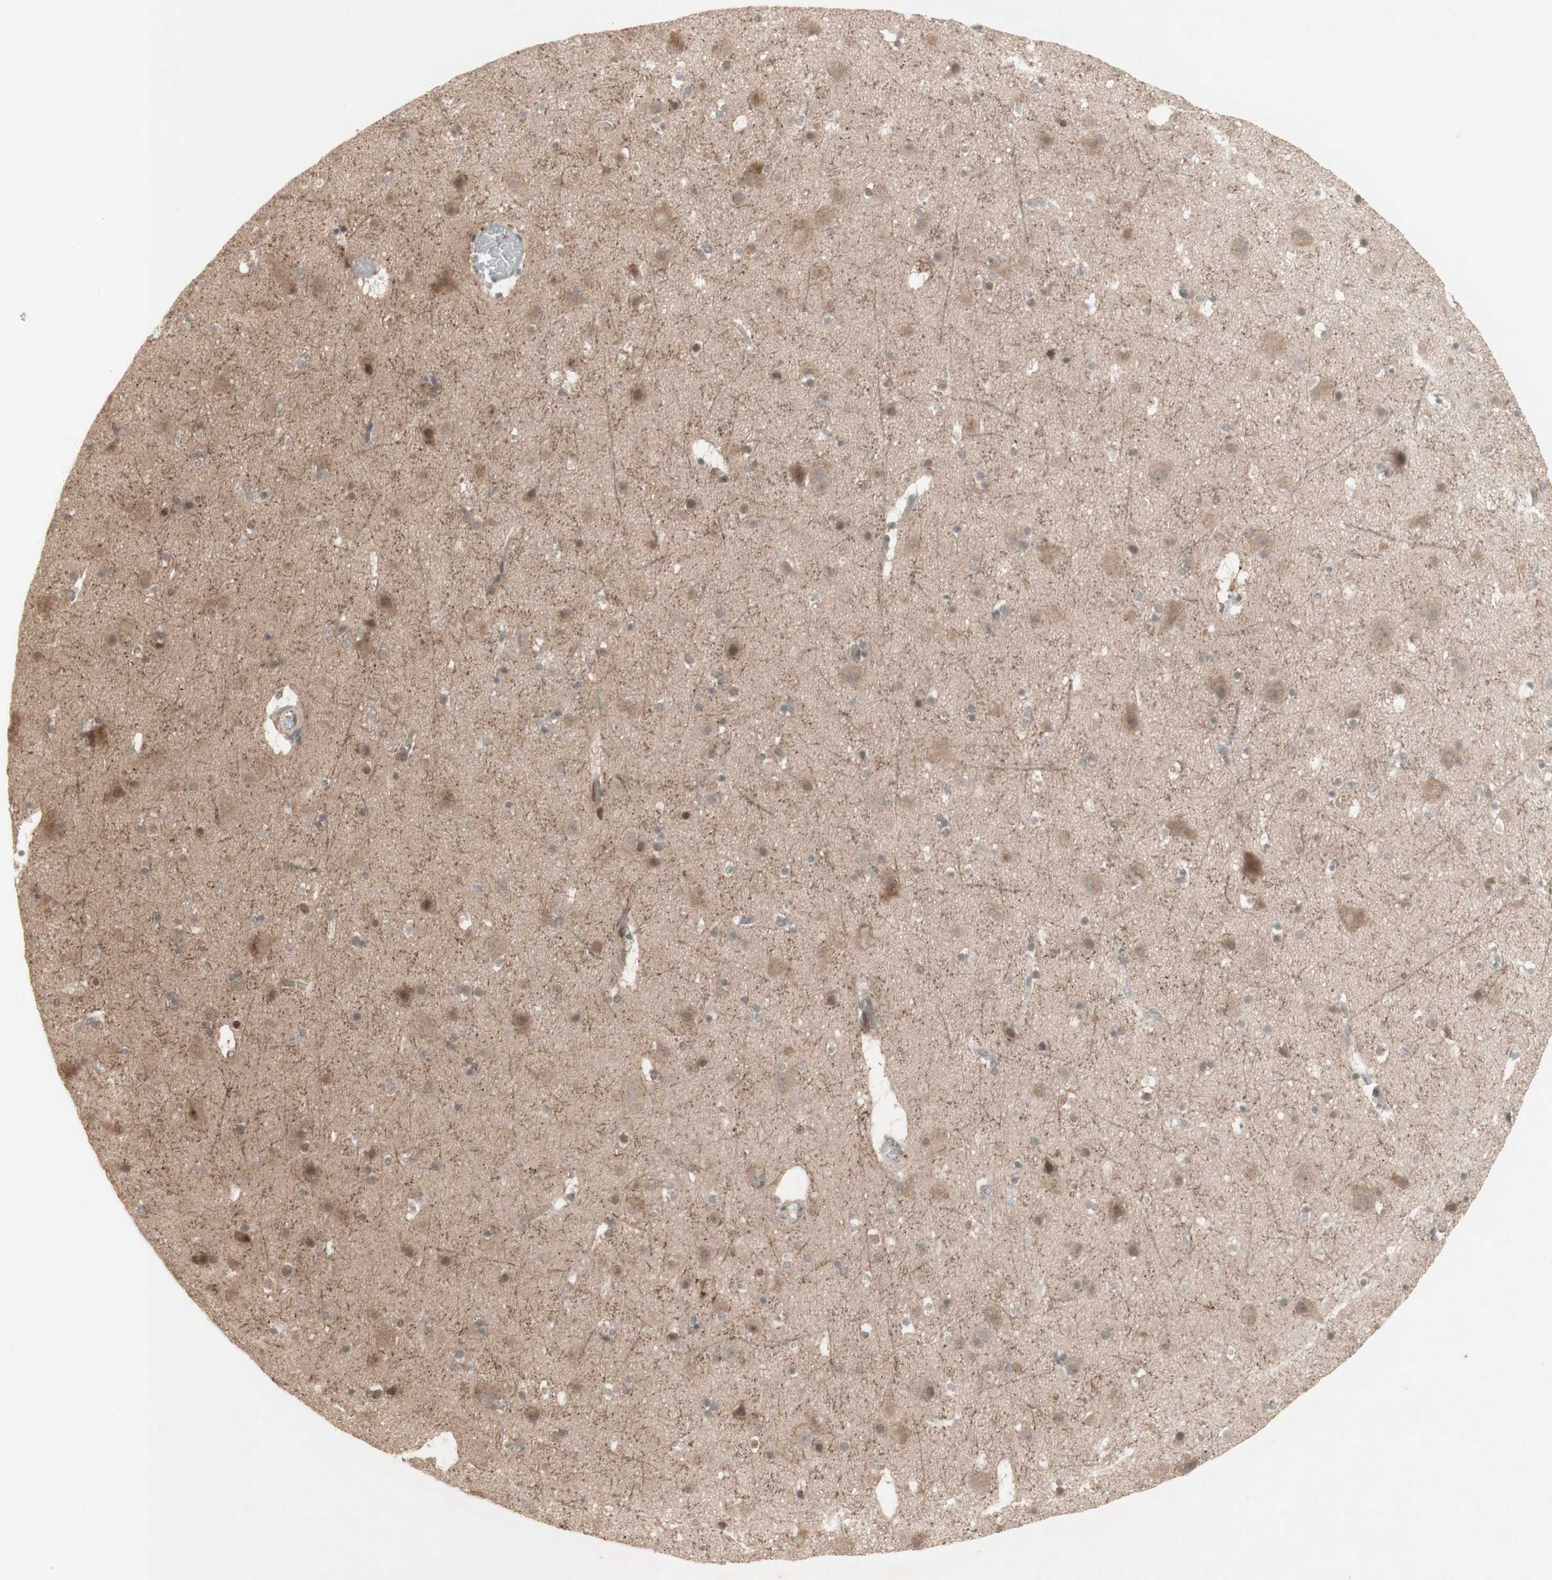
{"staining": {"intensity": "weak", "quantity": "<25%", "location": "cytoplasmic/membranous"}, "tissue": "cerebral cortex", "cell_type": "Endothelial cells", "image_type": "normal", "snomed": [{"axis": "morphology", "description": "Normal tissue, NOS"}, {"axis": "topography", "description": "Cerebral cortex"}], "caption": "This histopathology image is of unremarkable cerebral cortex stained with immunohistochemistry to label a protein in brown with the nuclei are counter-stained blue. There is no positivity in endothelial cells.", "gene": "MSH6", "patient": {"sex": "male", "age": 45}}